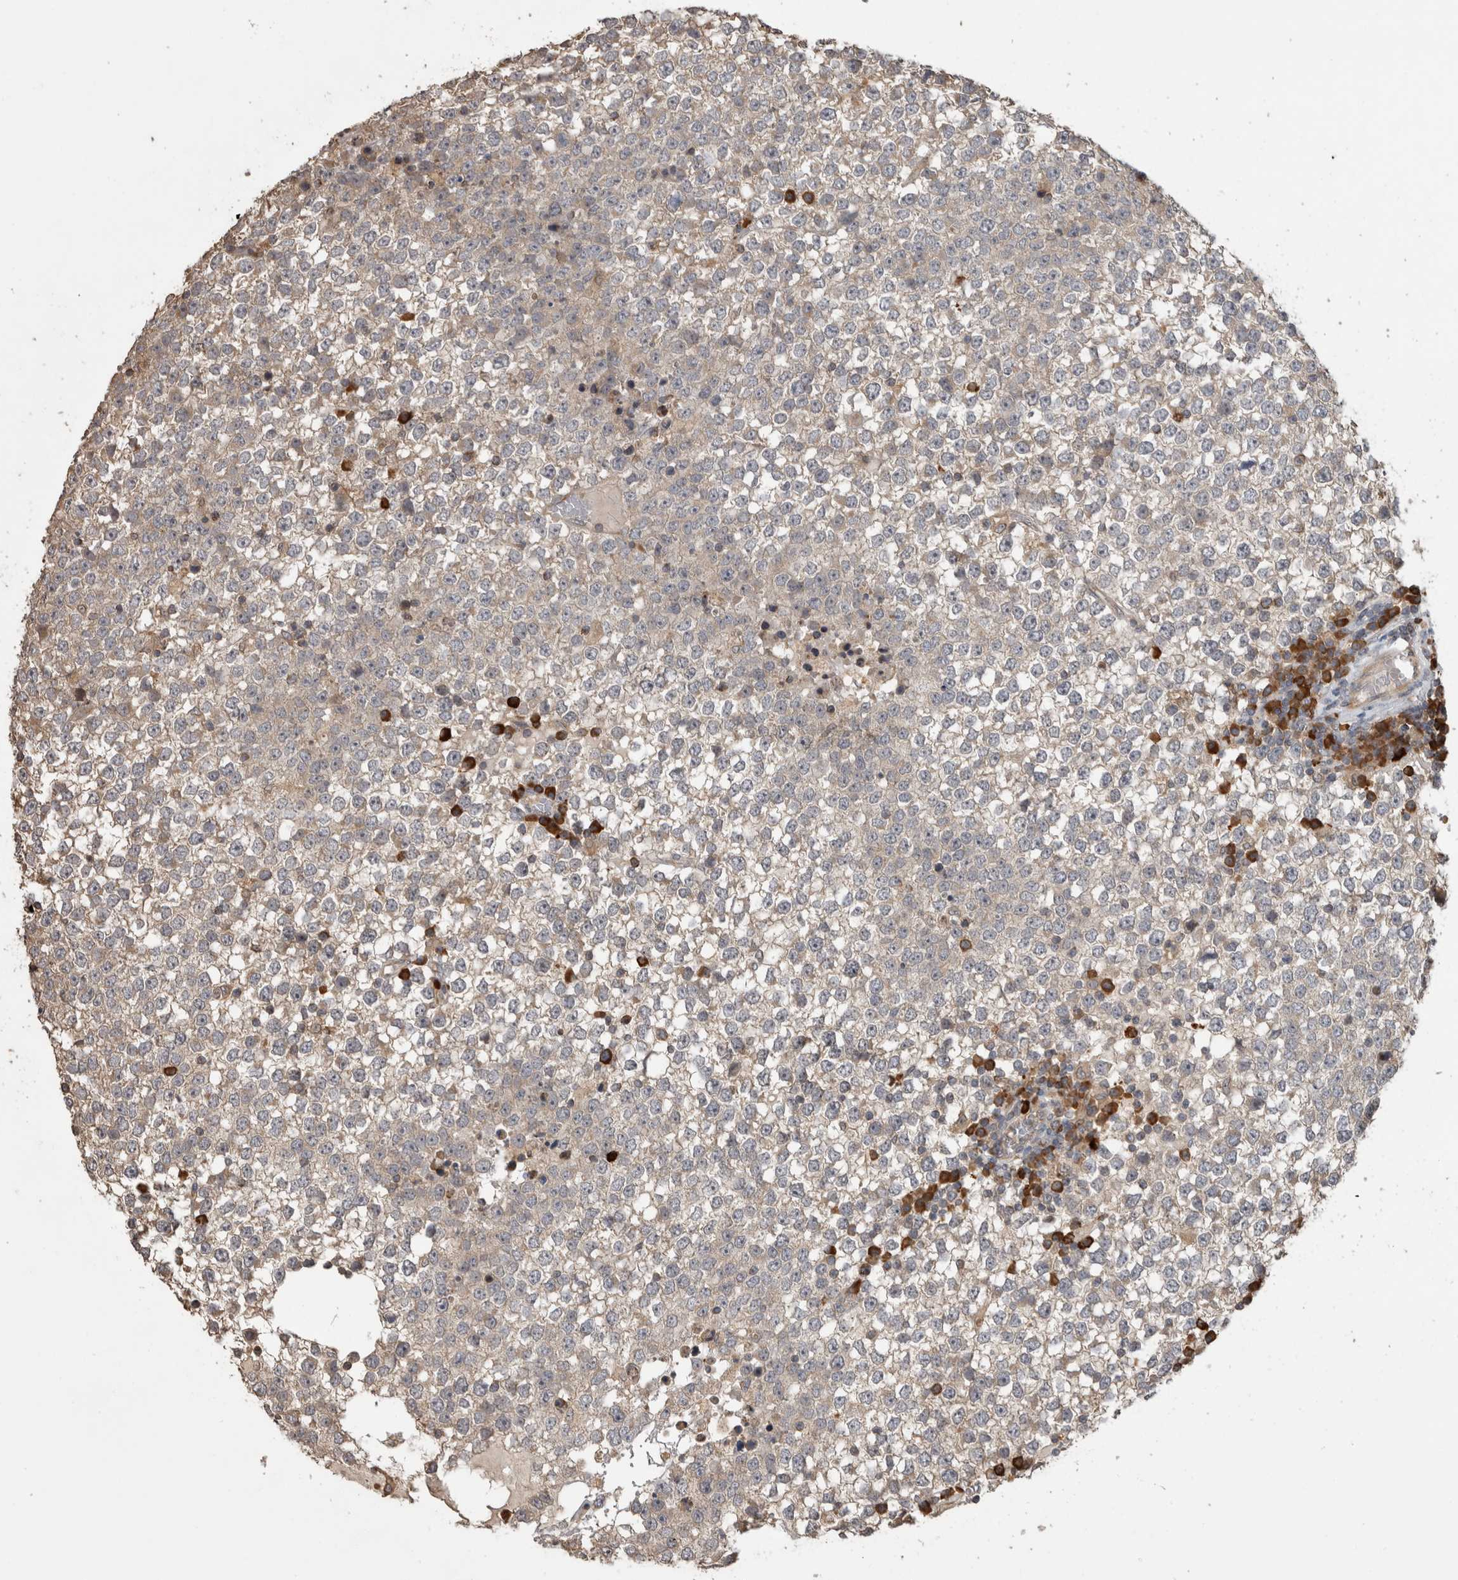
{"staining": {"intensity": "weak", "quantity": "<25%", "location": "cytoplasmic/membranous"}, "tissue": "testis cancer", "cell_type": "Tumor cells", "image_type": "cancer", "snomed": [{"axis": "morphology", "description": "Seminoma, NOS"}, {"axis": "topography", "description": "Testis"}], "caption": "Tumor cells are negative for protein expression in human testis seminoma.", "gene": "TBCE", "patient": {"sex": "male", "age": 65}}